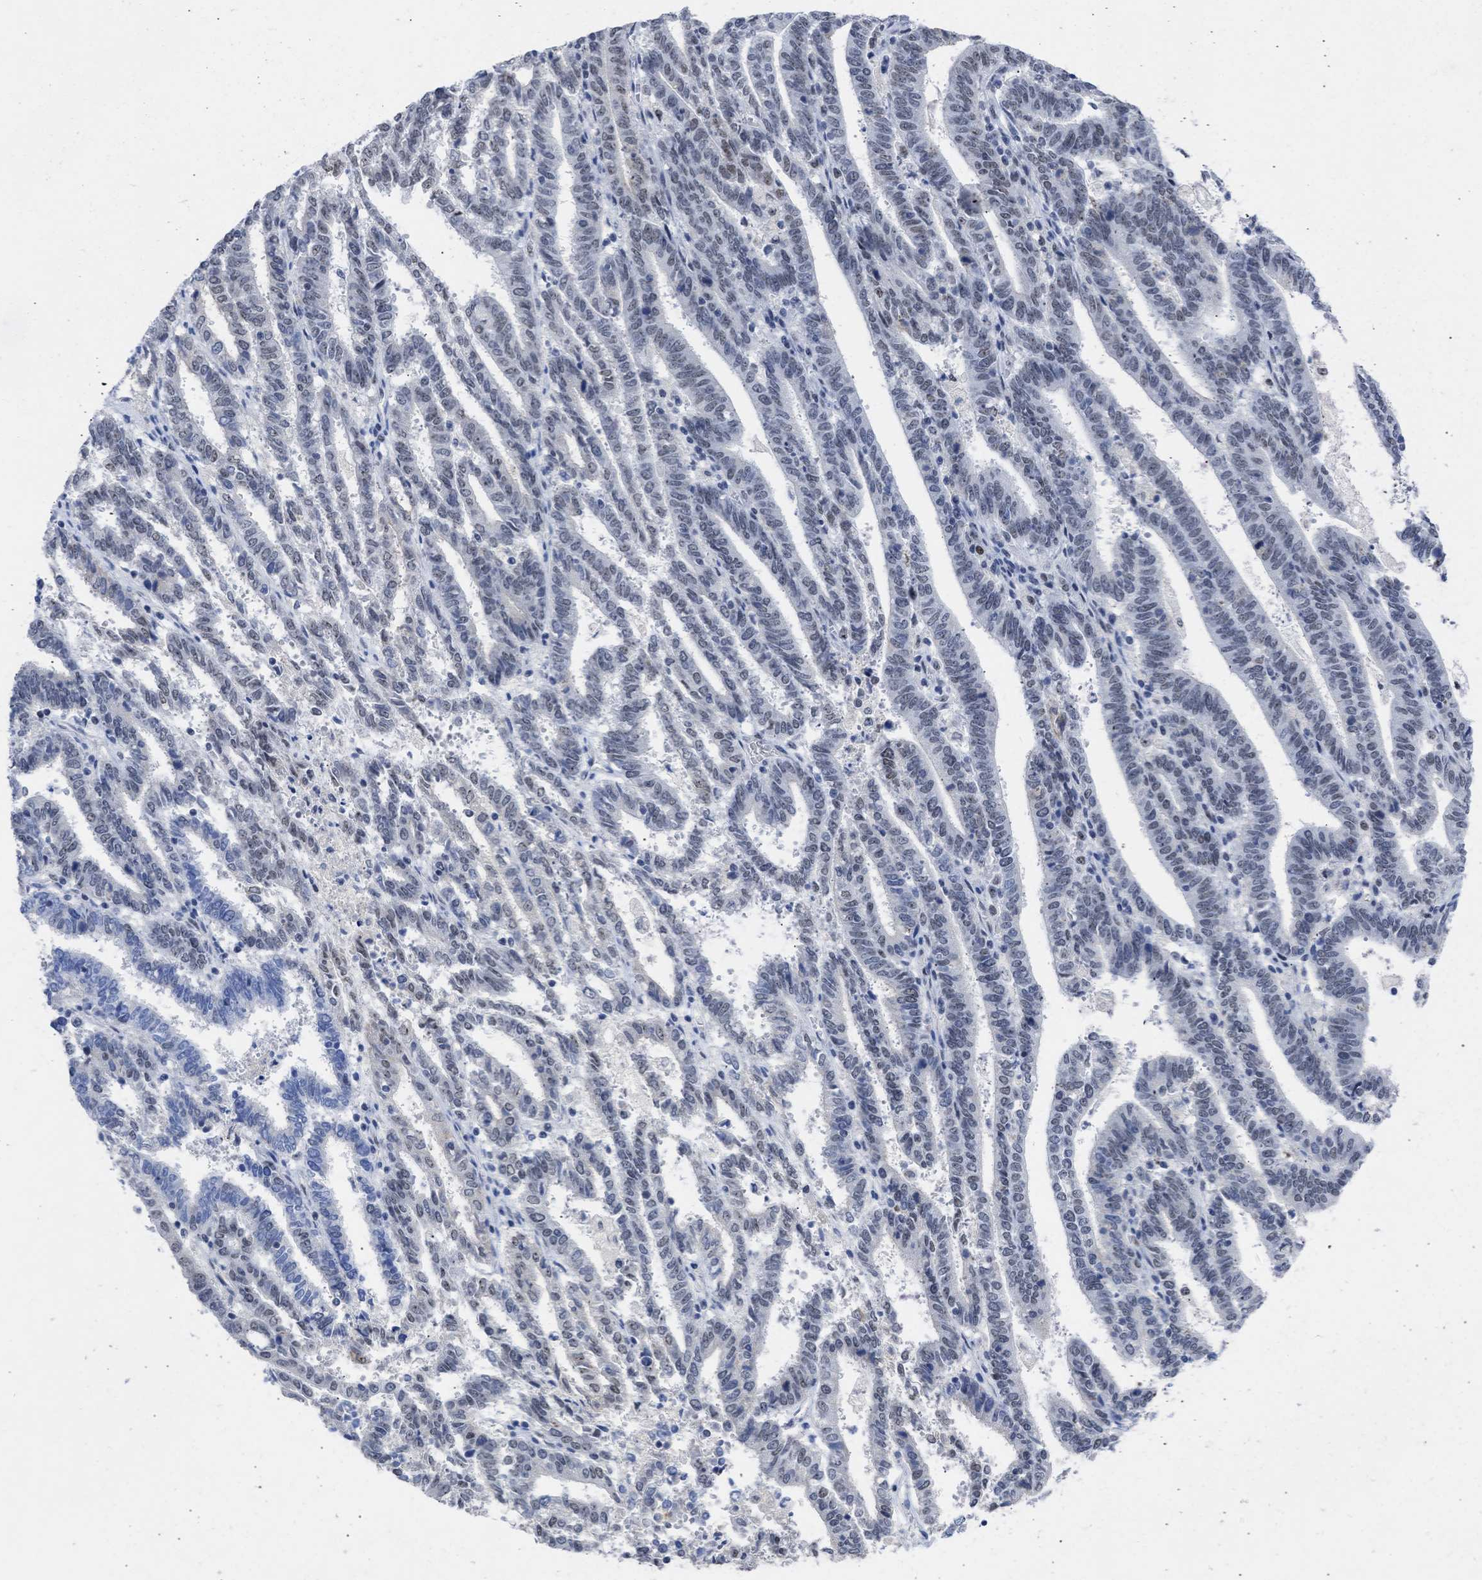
{"staining": {"intensity": "moderate", "quantity": "<25%", "location": "nuclear"}, "tissue": "endometrial cancer", "cell_type": "Tumor cells", "image_type": "cancer", "snomed": [{"axis": "morphology", "description": "Adenocarcinoma, NOS"}, {"axis": "topography", "description": "Uterus"}], "caption": "This is a micrograph of IHC staining of endometrial cancer, which shows moderate positivity in the nuclear of tumor cells.", "gene": "DDX41", "patient": {"sex": "female", "age": 83}}